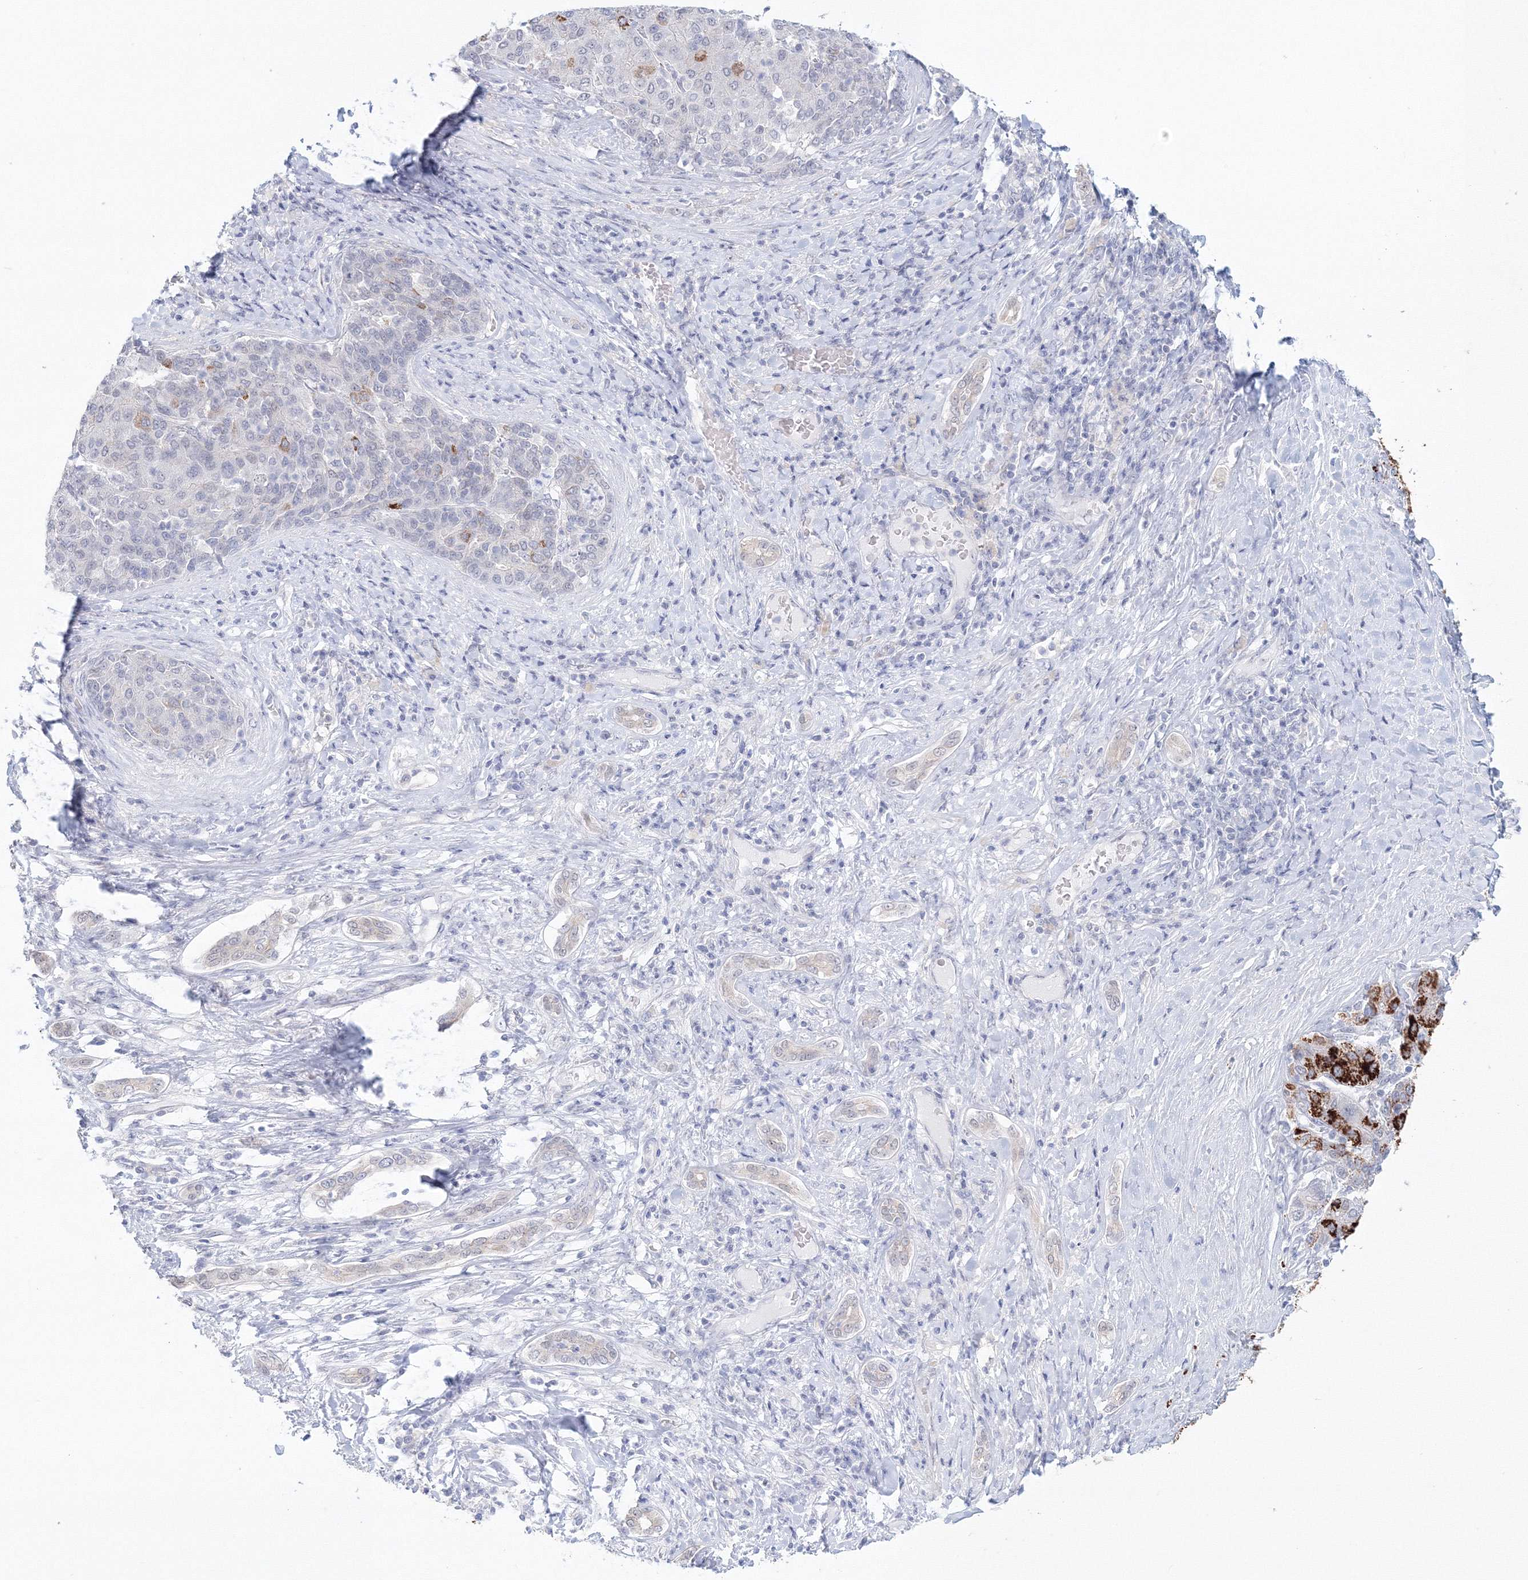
{"staining": {"intensity": "strong", "quantity": "<25%", "location": "cytoplasmic/membranous"}, "tissue": "liver cancer", "cell_type": "Tumor cells", "image_type": "cancer", "snomed": [{"axis": "morphology", "description": "Carcinoma, Hepatocellular, NOS"}, {"axis": "topography", "description": "Liver"}], "caption": "A histopathology image showing strong cytoplasmic/membranous positivity in about <25% of tumor cells in liver cancer (hepatocellular carcinoma), as visualized by brown immunohistochemical staining.", "gene": "VSIG1", "patient": {"sex": "male", "age": 65}}